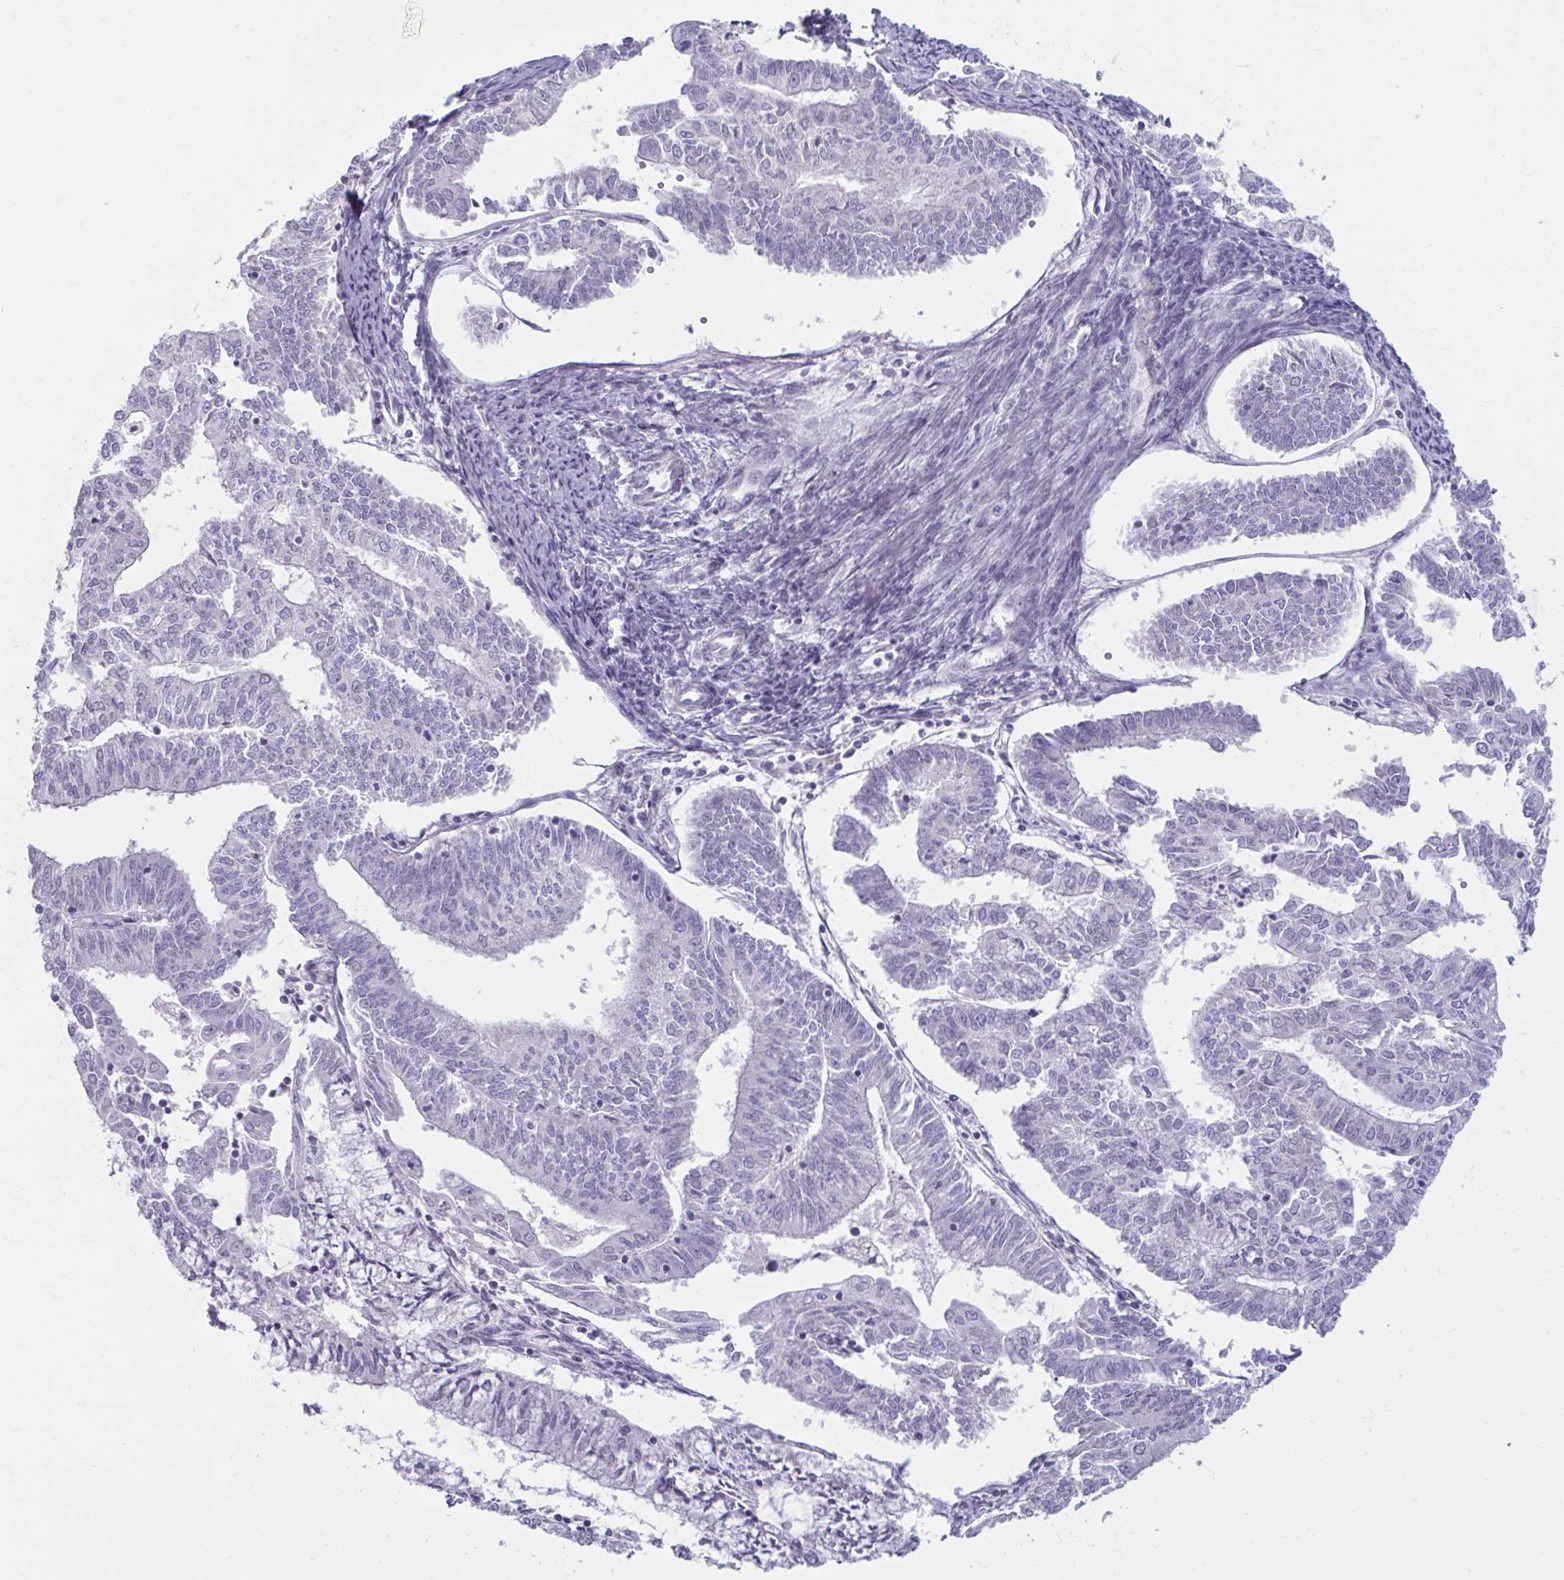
{"staining": {"intensity": "negative", "quantity": "none", "location": "none"}, "tissue": "endometrial cancer", "cell_type": "Tumor cells", "image_type": "cancer", "snomed": [{"axis": "morphology", "description": "Adenocarcinoma, NOS"}, {"axis": "topography", "description": "Endometrium"}], "caption": "DAB (3,3'-diaminobenzidine) immunohistochemical staining of endometrial adenocarcinoma reveals no significant expression in tumor cells.", "gene": "MSMO1", "patient": {"sex": "female", "age": 61}}